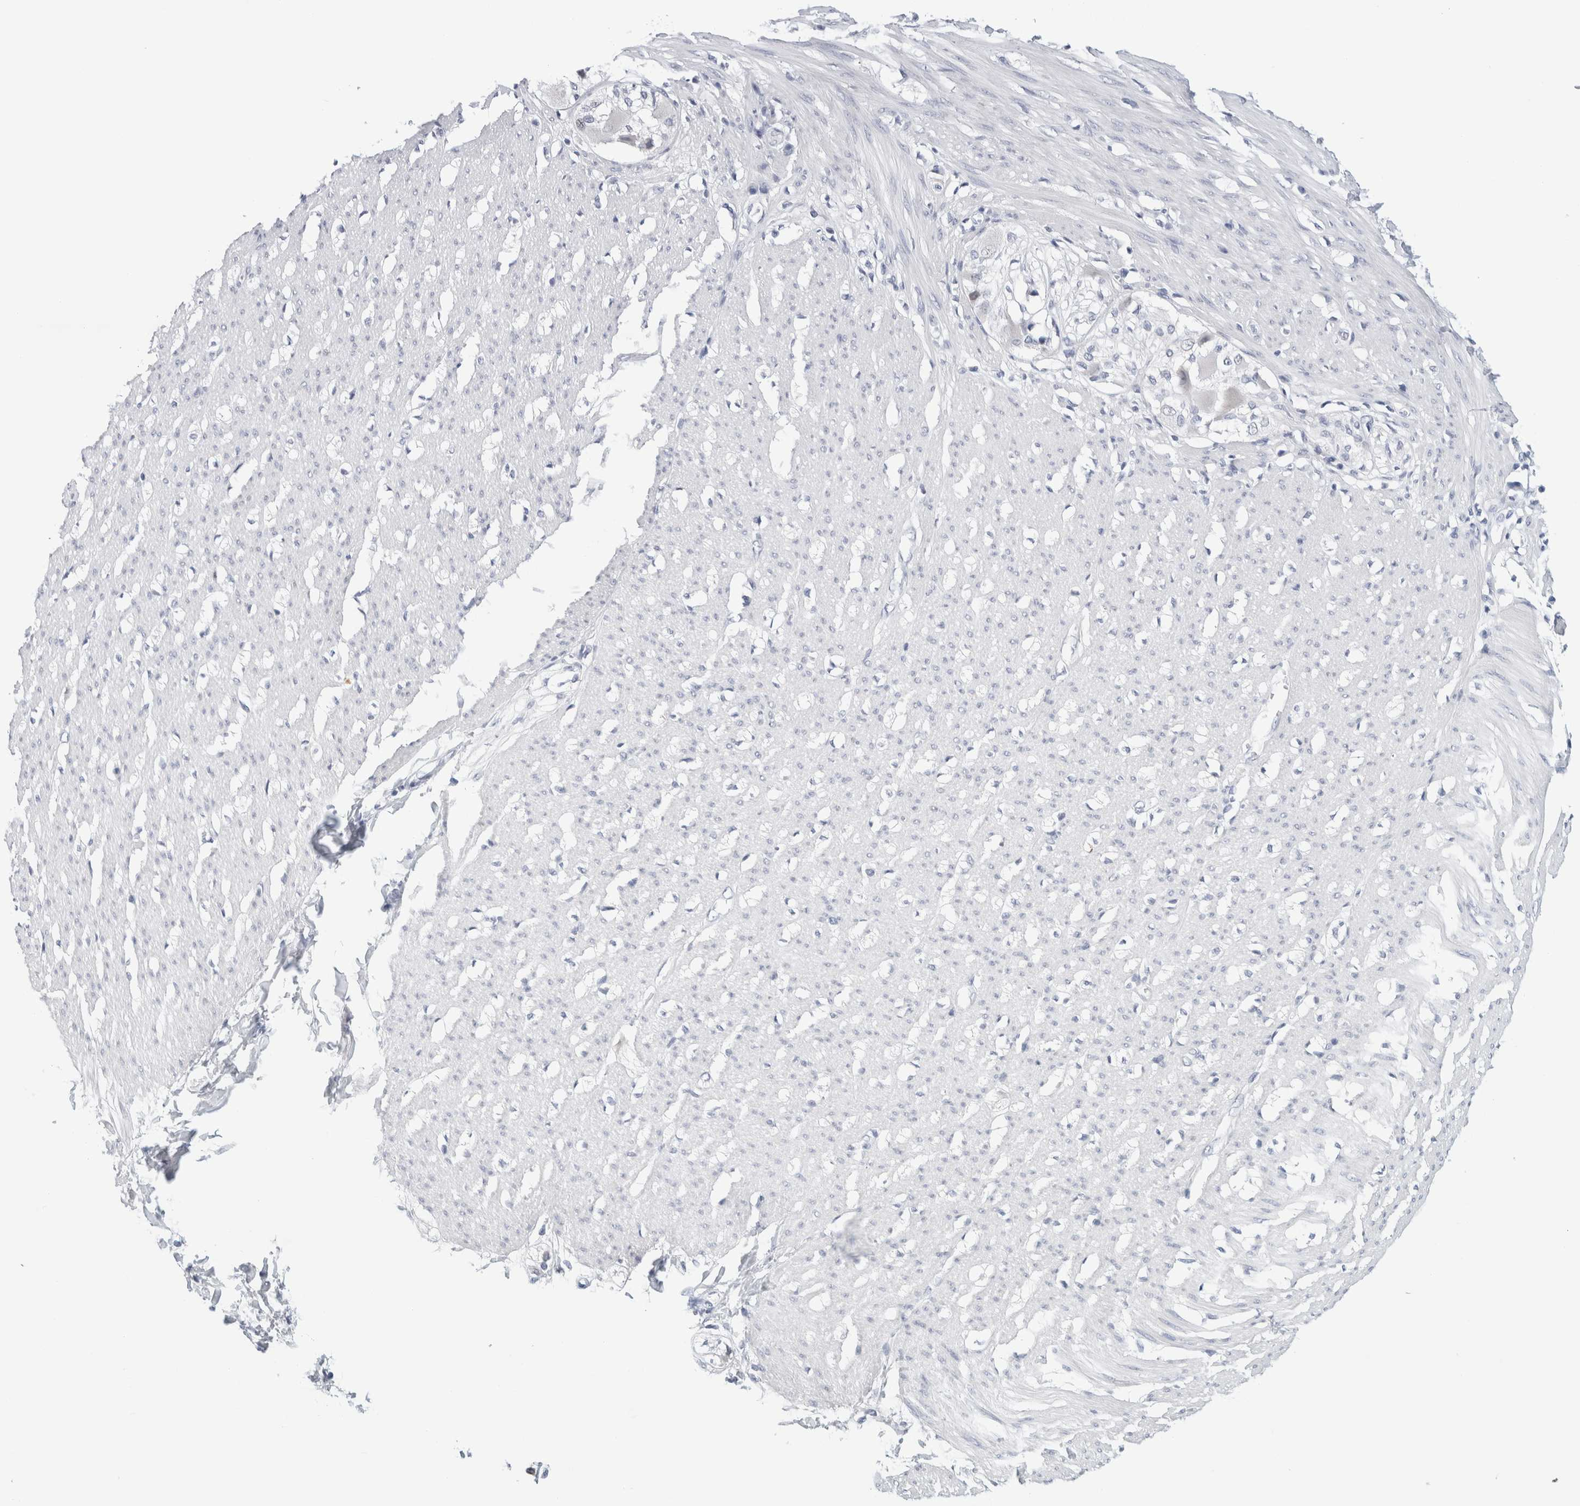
{"staining": {"intensity": "negative", "quantity": "none", "location": "none"}, "tissue": "smooth muscle", "cell_type": "Smooth muscle cells", "image_type": "normal", "snomed": [{"axis": "morphology", "description": "Normal tissue, NOS"}, {"axis": "morphology", "description": "Adenocarcinoma, NOS"}, {"axis": "topography", "description": "Colon"}, {"axis": "topography", "description": "Peripheral nerve tissue"}], "caption": "Image shows no protein positivity in smooth muscle cells of benign smooth muscle.", "gene": "SLC22A12", "patient": {"sex": "male", "age": 14}}